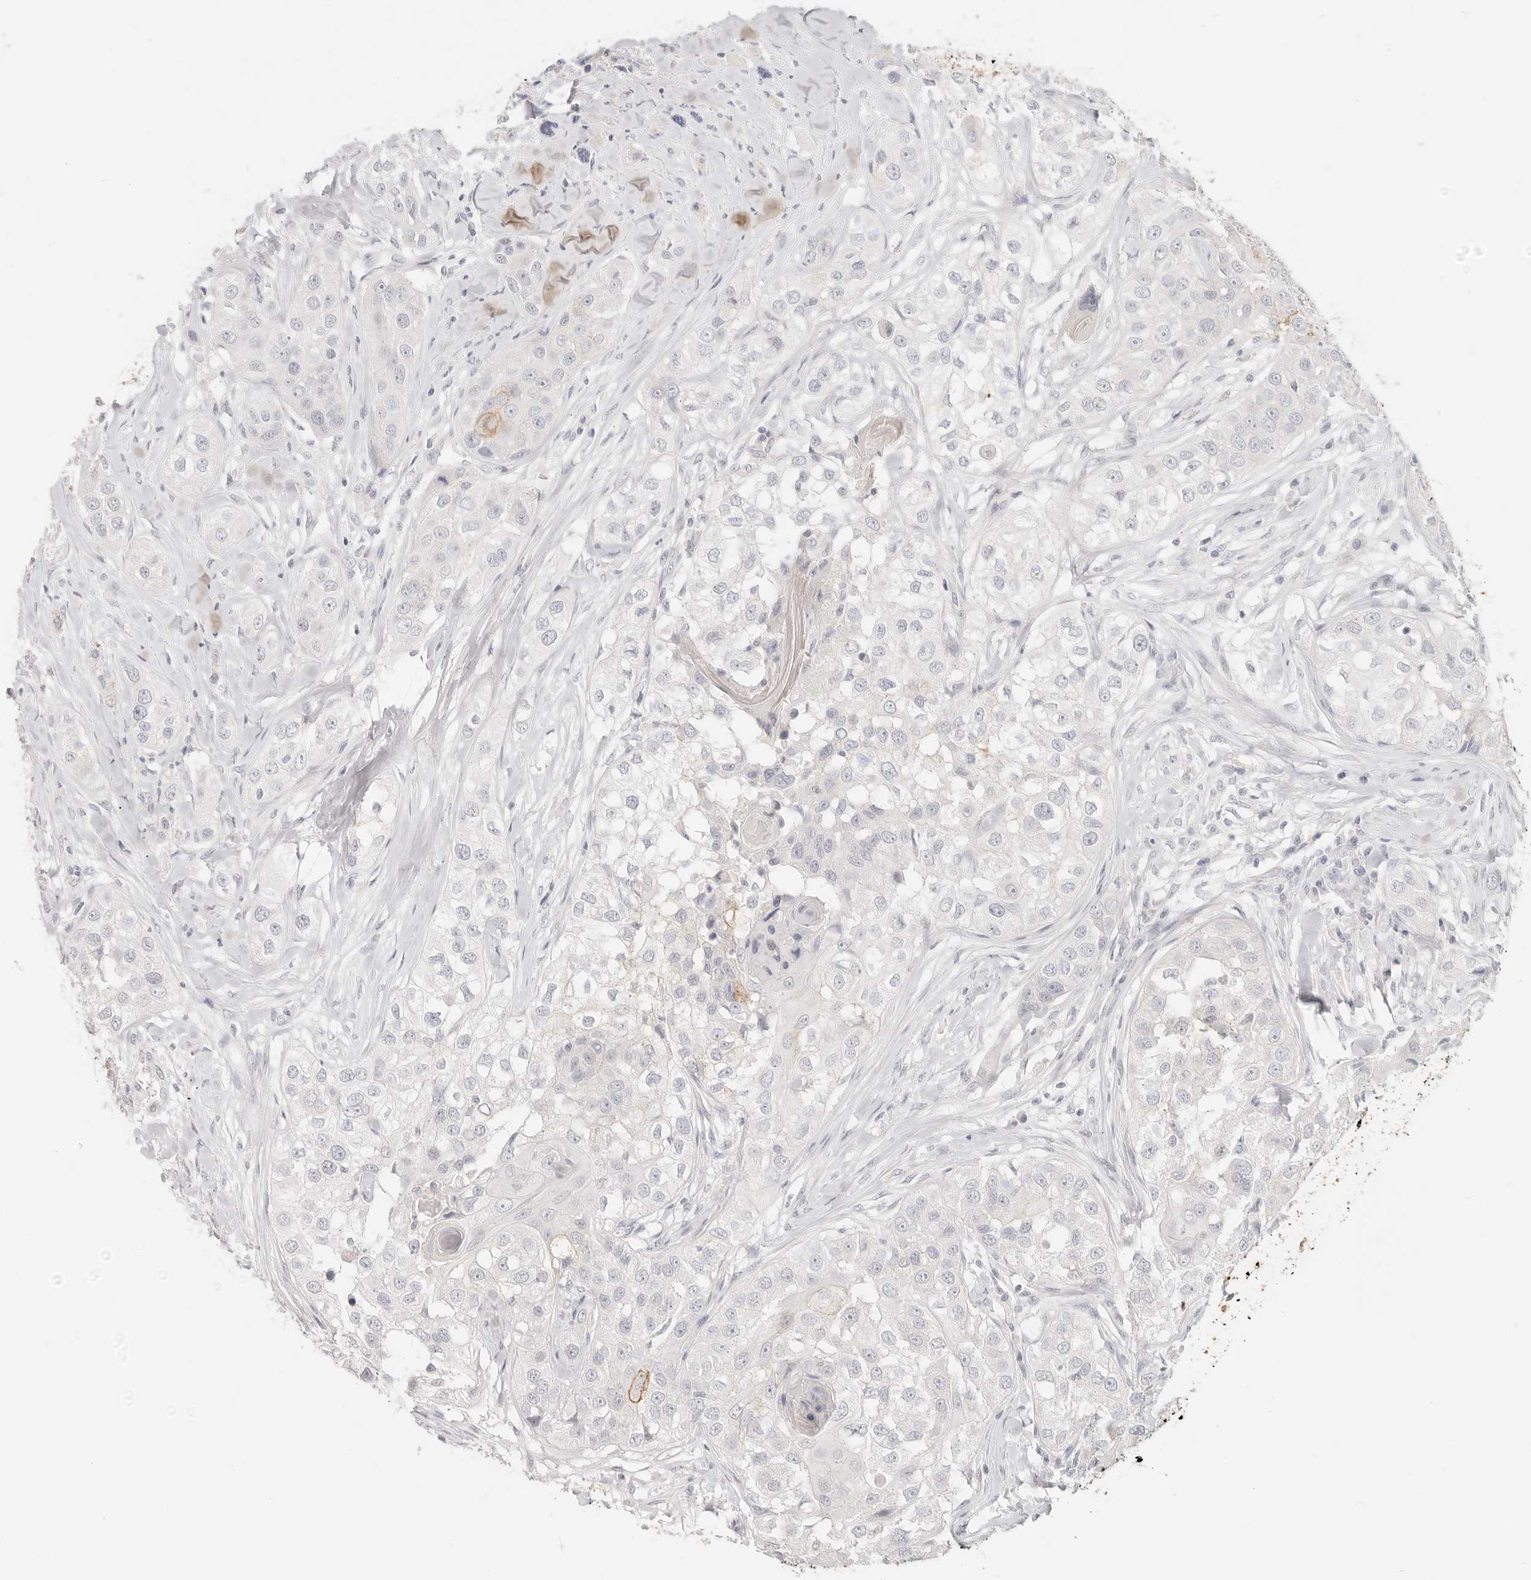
{"staining": {"intensity": "negative", "quantity": "none", "location": "none"}, "tissue": "head and neck cancer", "cell_type": "Tumor cells", "image_type": "cancer", "snomed": [{"axis": "morphology", "description": "Normal tissue, NOS"}, {"axis": "morphology", "description": "Squamous cell carcinoma, NOS"}, {"axis": "topography", "description": "Skeletal muscle"}, {"axis": "topography", "description": "Head-Neck"}], "caption": "A photomicrograph of human squamous cell carcinoma (head and neck) is negative for staining in tumor cells.", "gene": "EPCAM", "patient": {"sex": "male", "age": 51}}